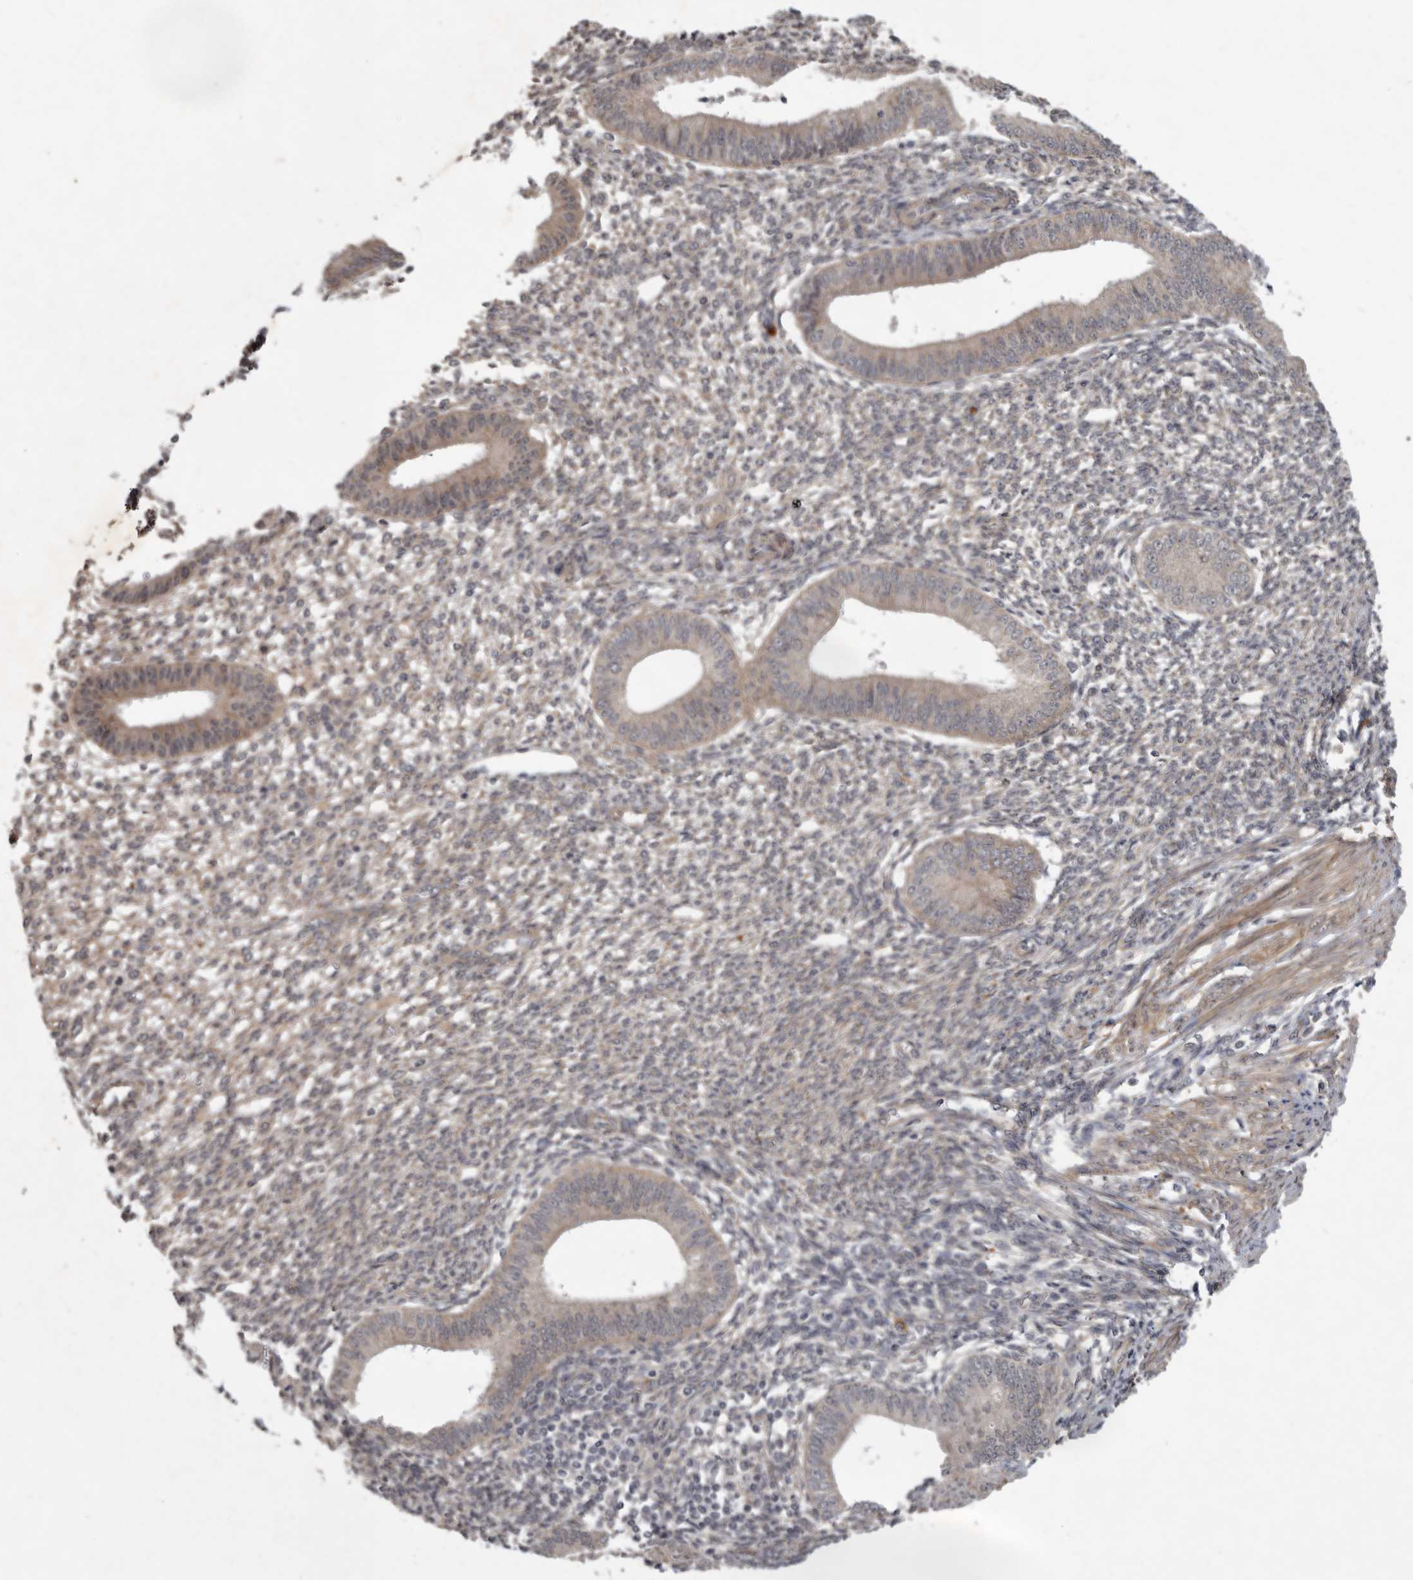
{"staining": {"intensity": "weak", "quantity": "25%-75%", "location": "cytoplasmic/membranous"}, "tissue": "endometrium", "cell_type": "Cells in endometrial stroma", "image_type": "normal", "snomed": [{"axis": "morphology", "description": "Normal tissue, NOS"}, {"axis": "topography", "description": "Endometrium"}], "caption": "Human endometrium stained with a protein marker demonstrates weak staining in cells in endometrial stroma.", "gene": "DNAJC28", "patient": {"sex": "female", "age": 46}}